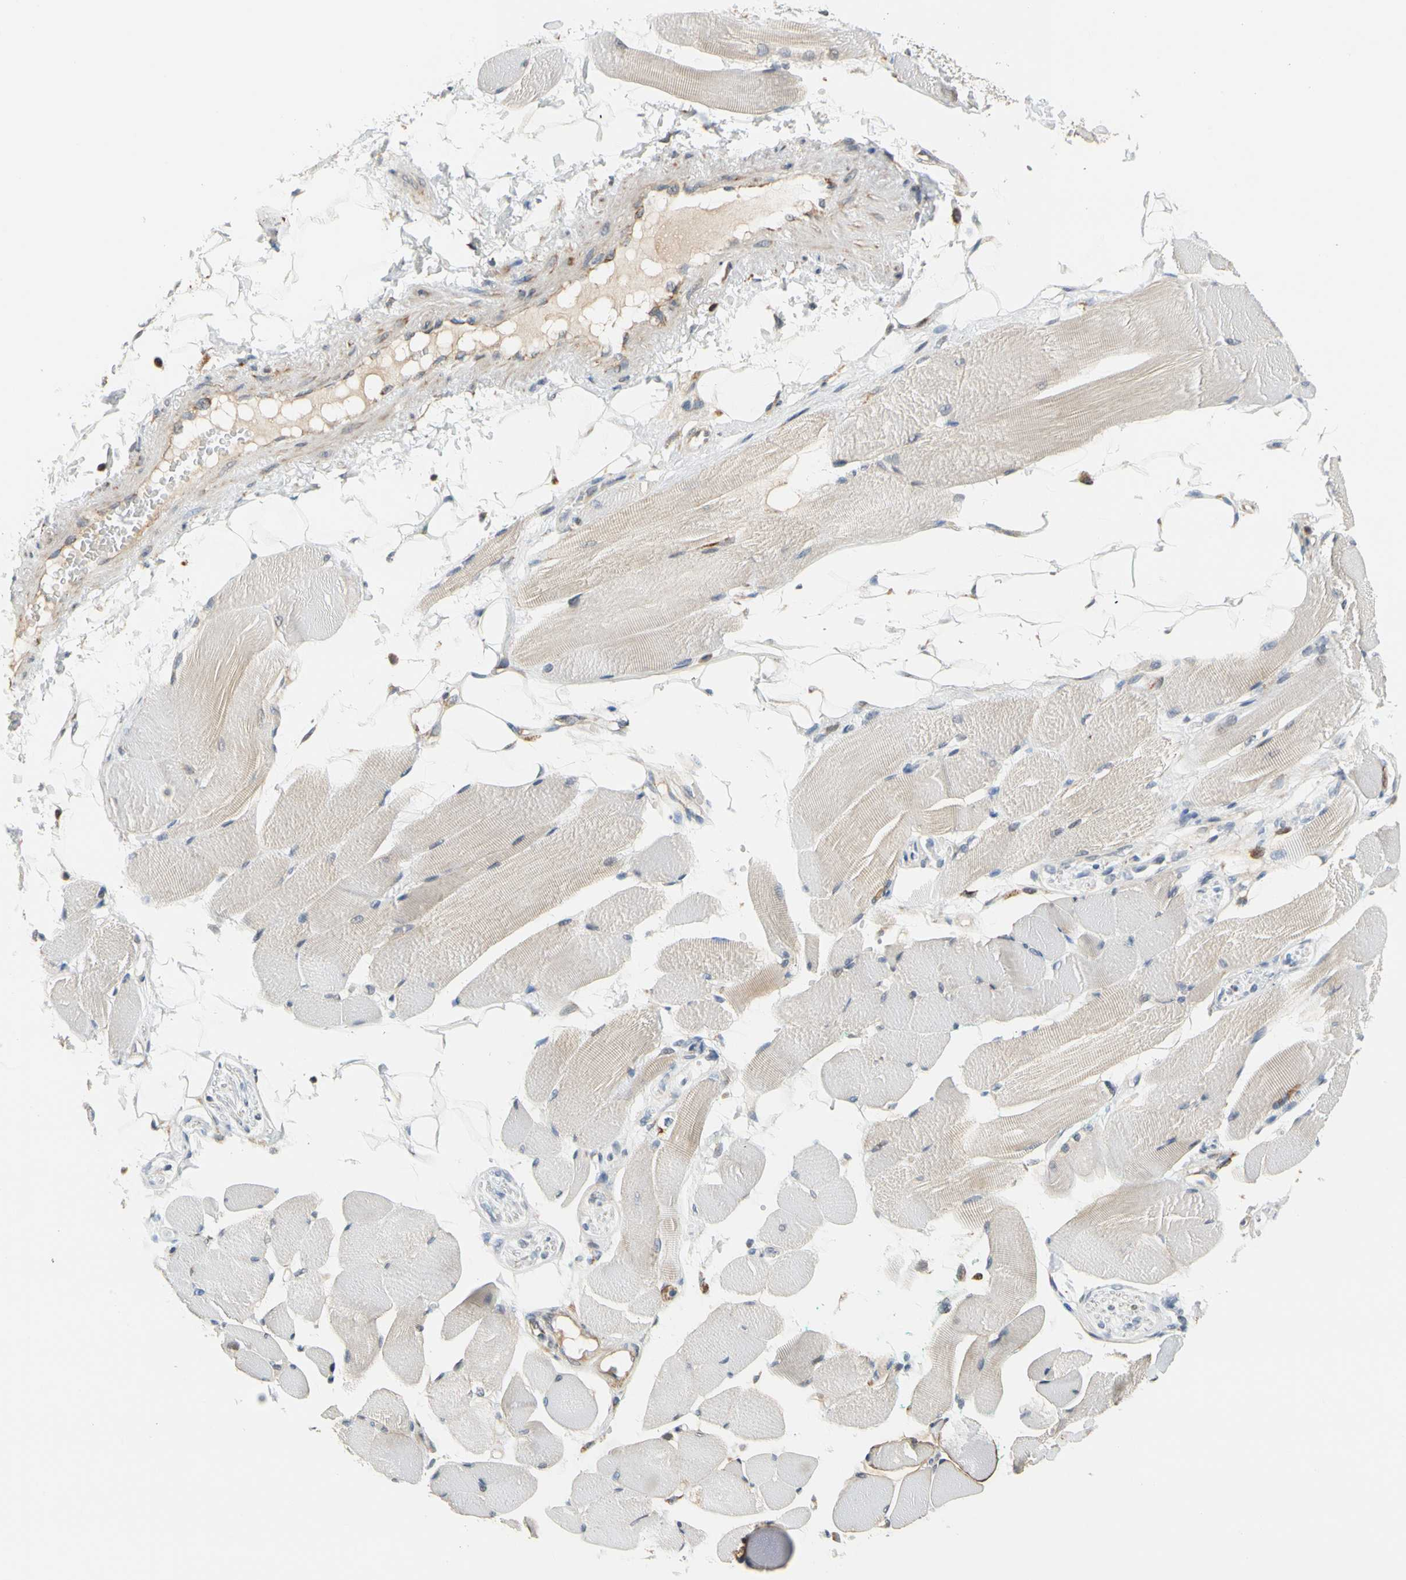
{"staining": {"intensity": "weak", "quantity": "25%-75%", "location": "cytoplasmic/membranous"}, "tissue": "skeletal muscle", "cell_type": "Myocytes", "image_type": "normal", "snomed": [{"axis": "morphology", "description": "Normal tissue, NOS"}, {"axis": "topography", "description": "Skeletal muscle"}, {"axis": "topography", "description": "Peripheral nerve tissue"}], "caption": "High-power microscopy captured an immunohistochemistry (IHC) micrograph of benign skeletal muscle, revealing weak cytoplasmic/membranous staining in about 25%-75% of myocytes. (IHC, brightfield microscopy, high magnification).", "gene": "SFXN3", "patient": {"sex": "female", "age": 84}}